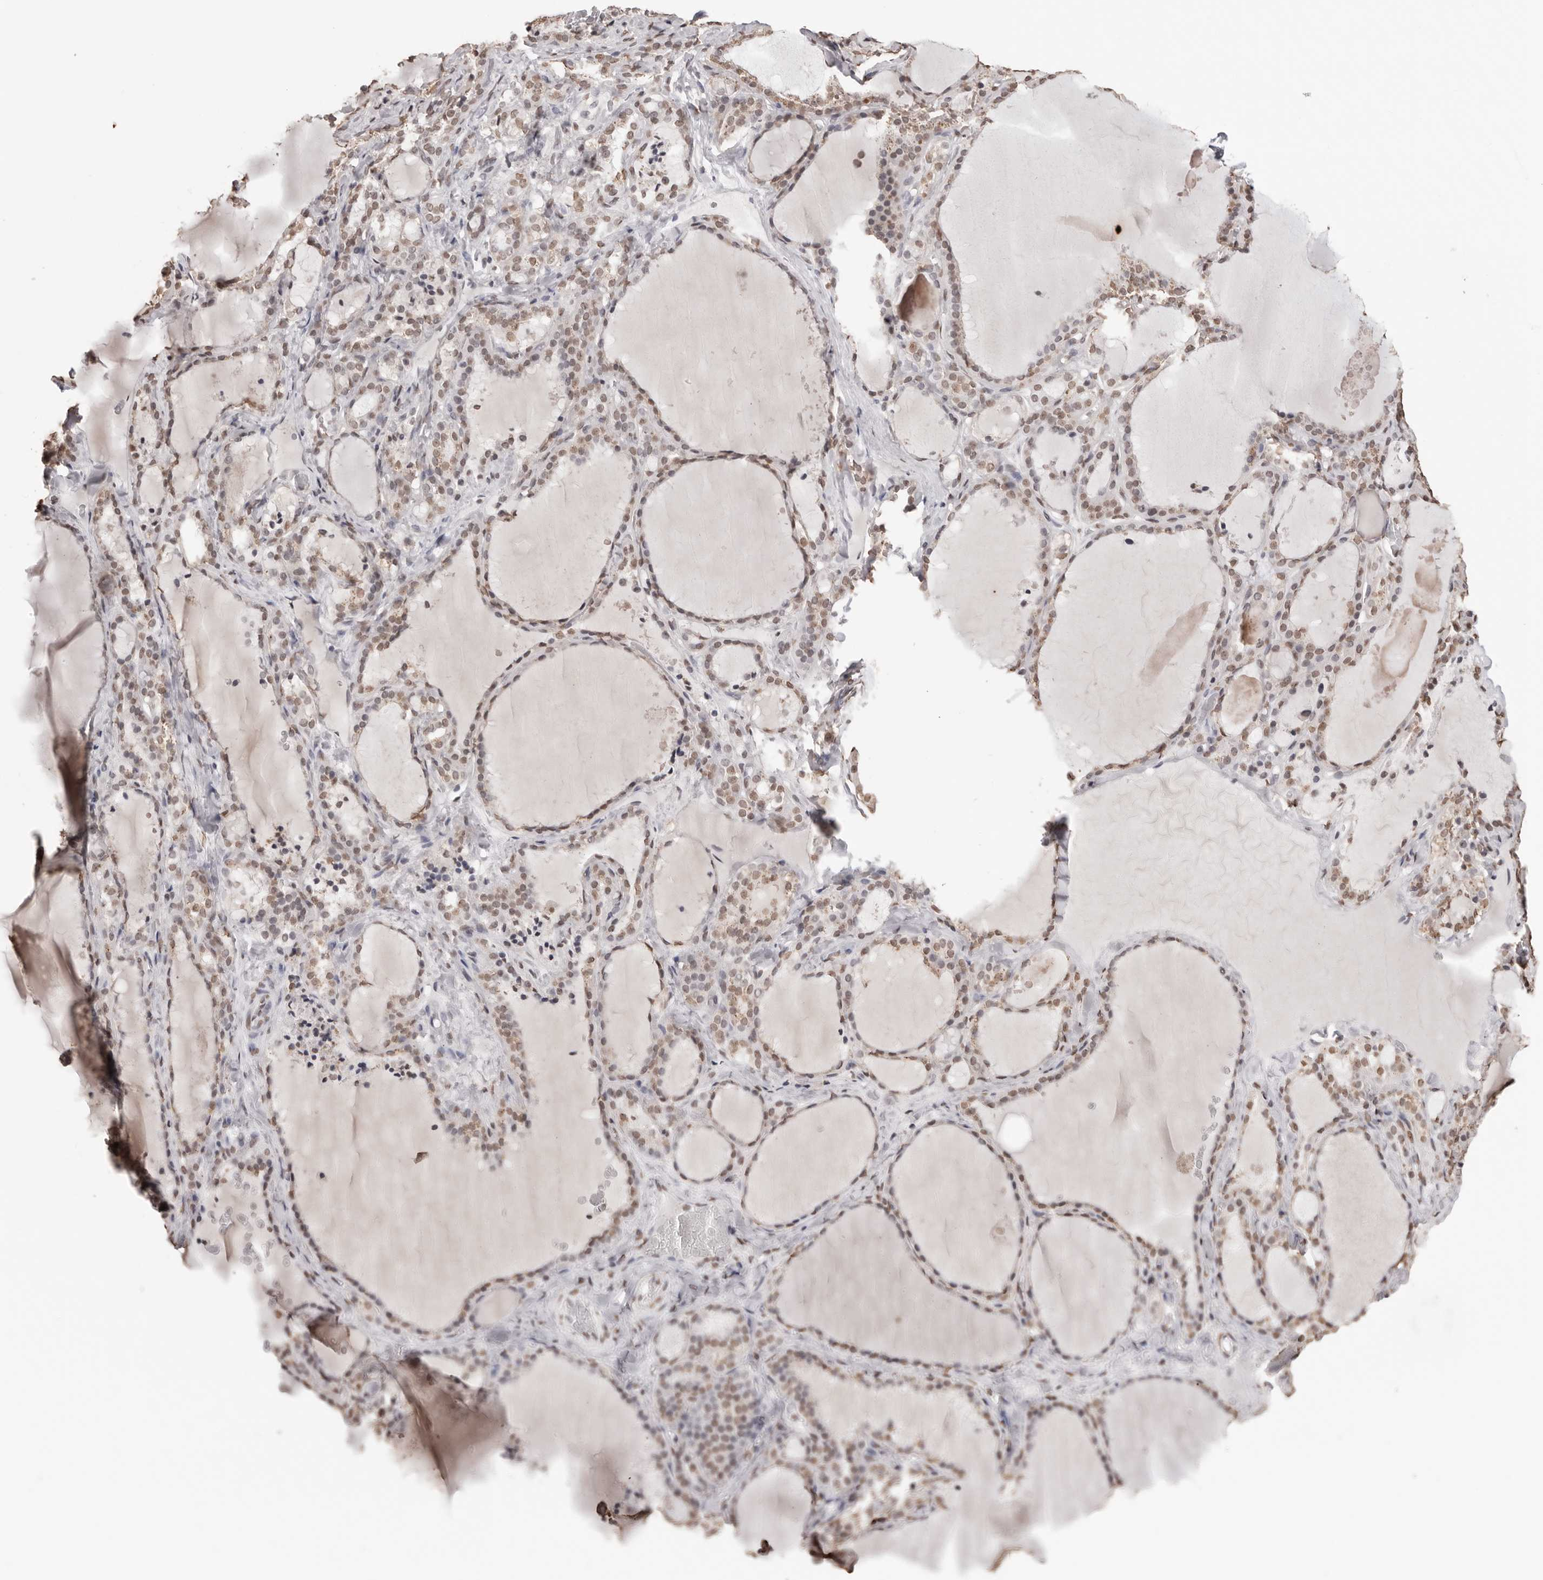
{"staining": {"intensity": "moderate", "quantity": ">75%", "location": "nuclear"}, "tissue": "thyroid gland", "cell_type": "Glandular cells", "image_type": "normal", "snomed": [{"axis": "morphology", "description": "Normal tissue, NOS"}, {"axis": "topography", "description": "Thyroid gland"}], "caption": "Immunohistochemical staining of unremarkable human thyroid gland reveals moderate nuclear protein staining in approximately >75% of glandular cells.", "gene": "OLIG3", "patient": {"sex": "female", "age": 22}}